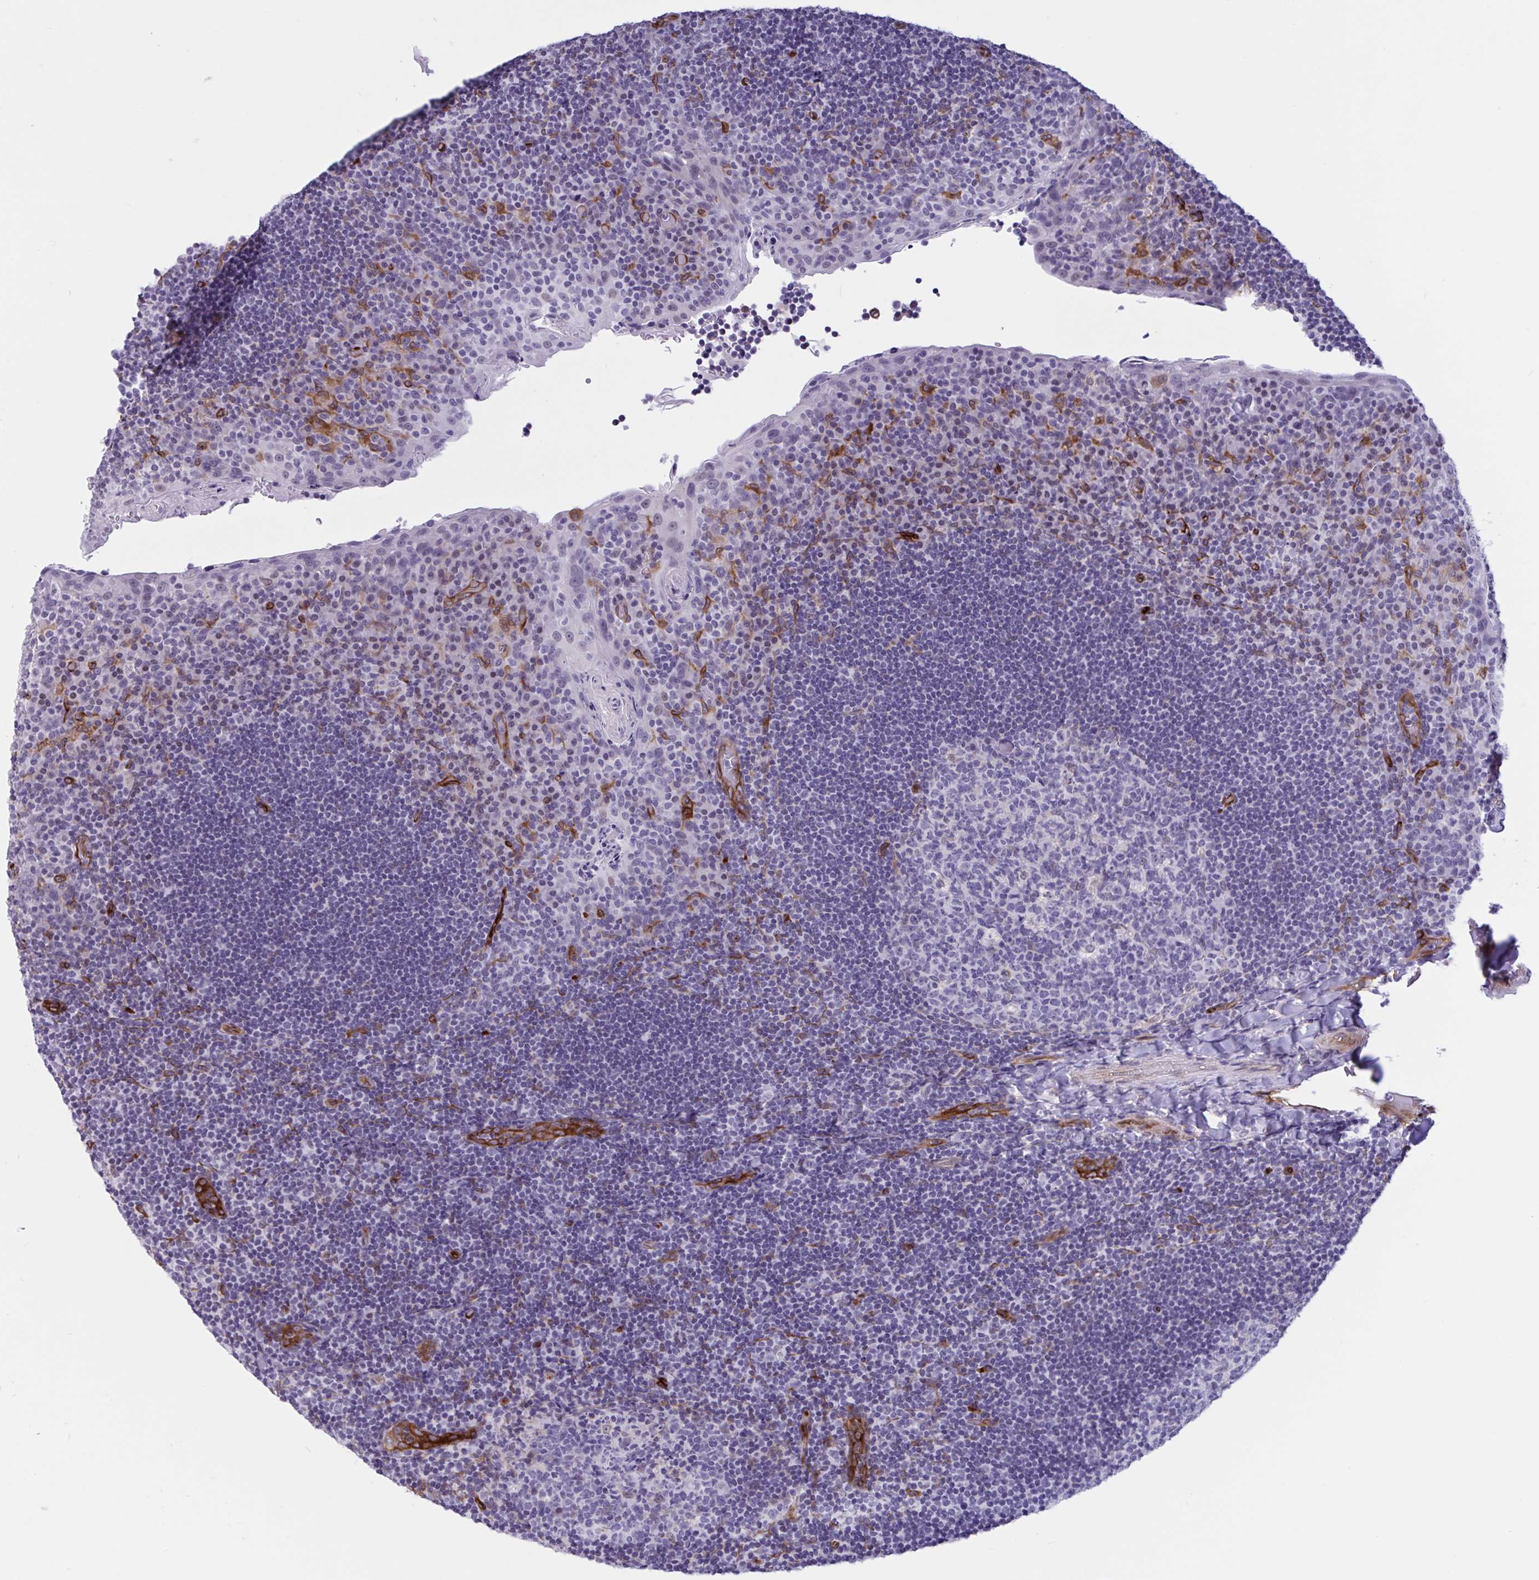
{"staining": {"intensity": "negative", "quantity": "none", "location": "none"}, "tissue": "tonsil", "cell_type": "Germinal center cells", "image_type": "normal", "snomed": [{"axis": "morphology", "description": "Normal tissue, NOS"}, {"axis": "topography", "description": "Tonsil"}], "caption": "Germinal center cells are negative for protein expression in benign human tonsil. (Stains: DAB (3,3'-diaminobenzidine) immunohistochemistry (IHC) with hematoxylin counter stain, Microscopy: brightfield microscopy at high magnification).", "gene": "EML1", "patient": {"sex": "male", "age": 17}}